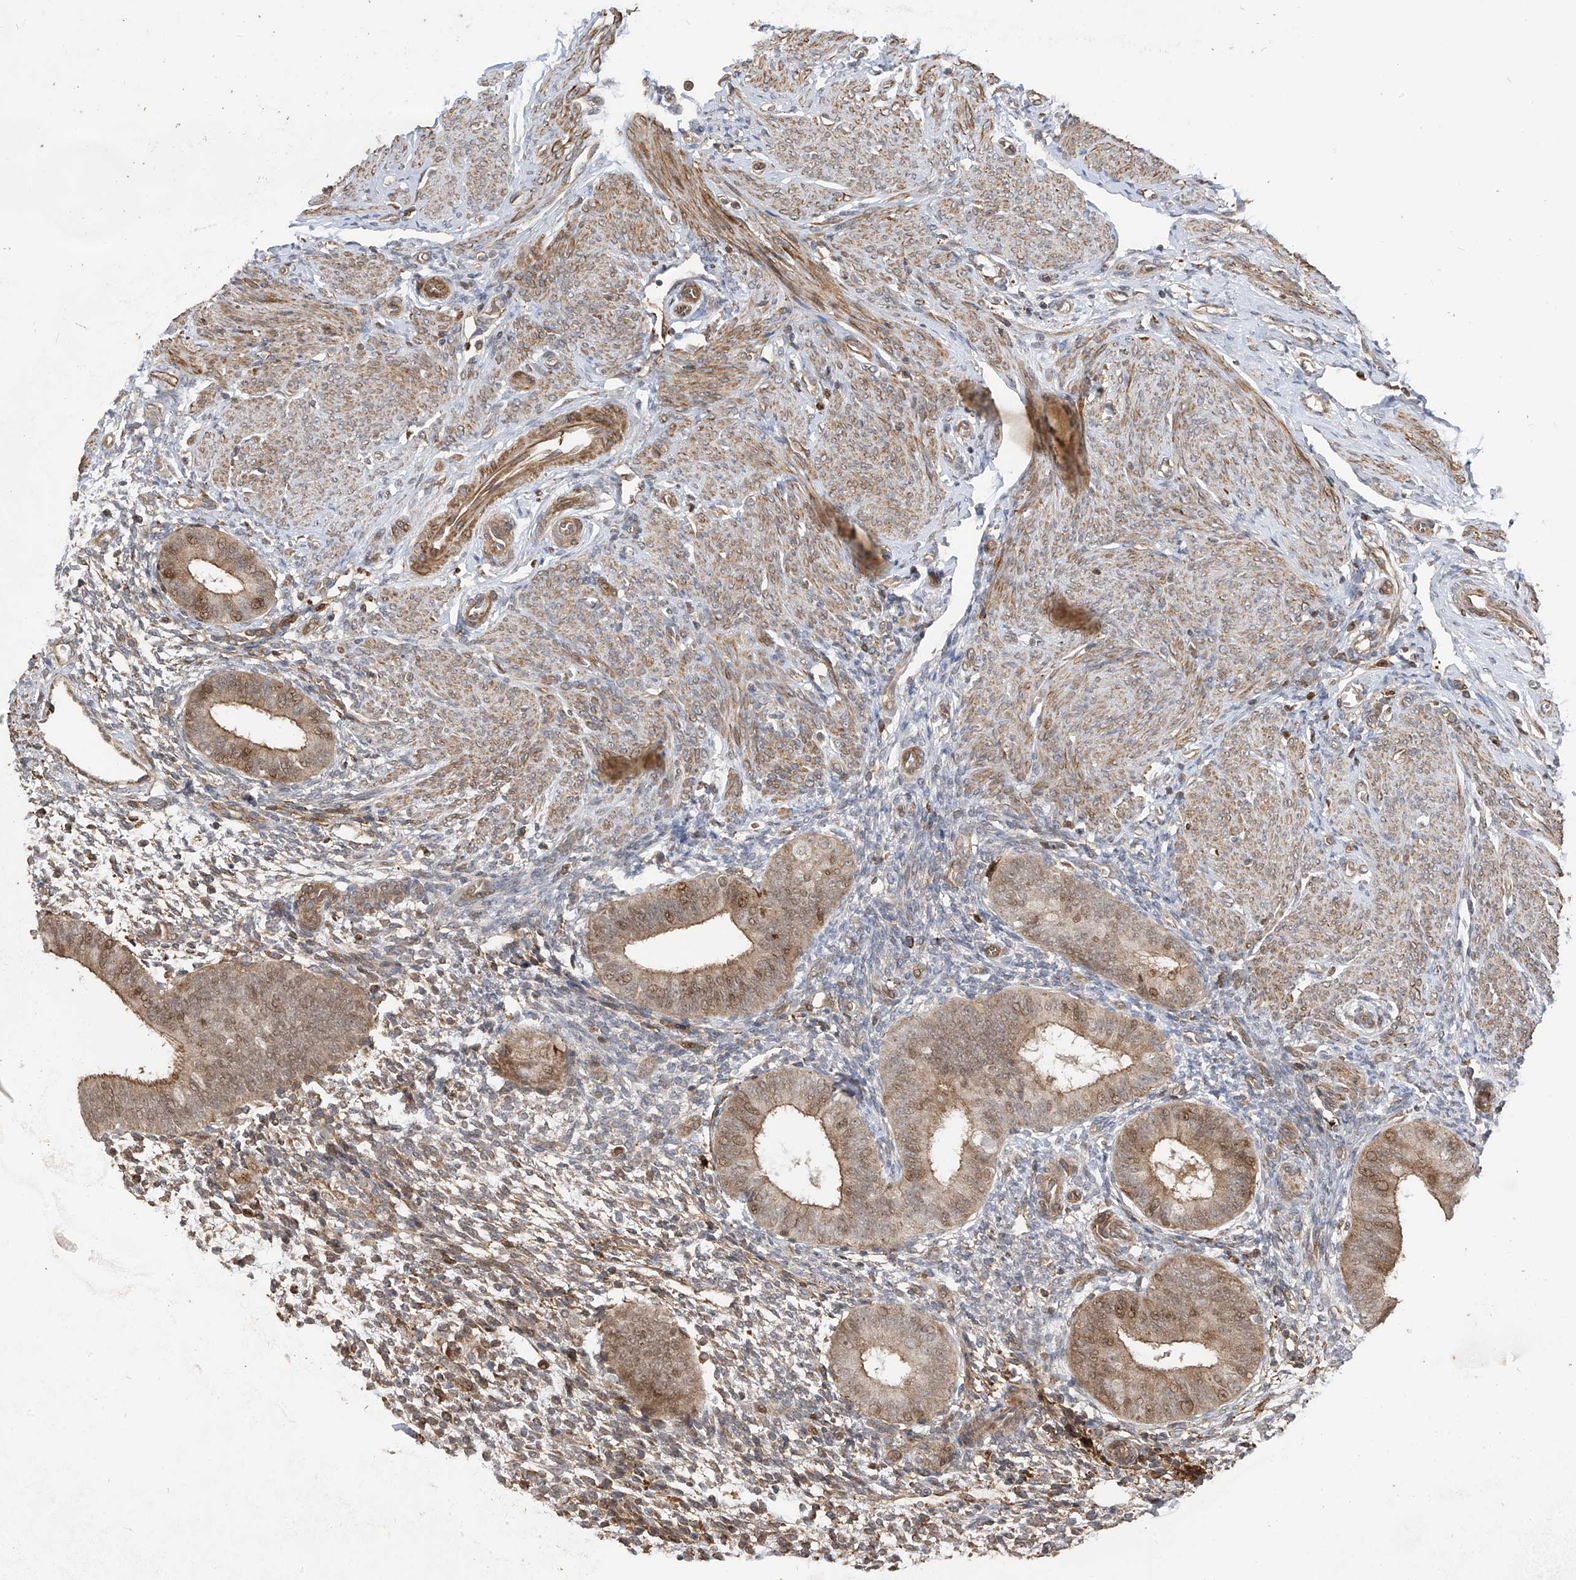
{"staining": {"intensity": "moderate", "quantity": "25%-75%", "location": "cytoplasmic/membranous"}, "tissue": "endometrium", "cell_type": "Cells in endometrial stroma", "image_type": "normal", "snomed": [{"axis": "morphology", "description": "Normal tissue, NOS"}, {"axis": "topography", "description": "Uterus"}, {"axis": "topography", "description": "Endometrium"}], "caption": "IHC photomicrograph of unremarkable endometrium stained for a protein (brown), which displays medium levels of moderate cytoplasmic/membranous positivity in about 25%-75% of cells in endometrial stroma.", "gene": "ATAD2B", "patient": {"sex": "female", "age": 48}}